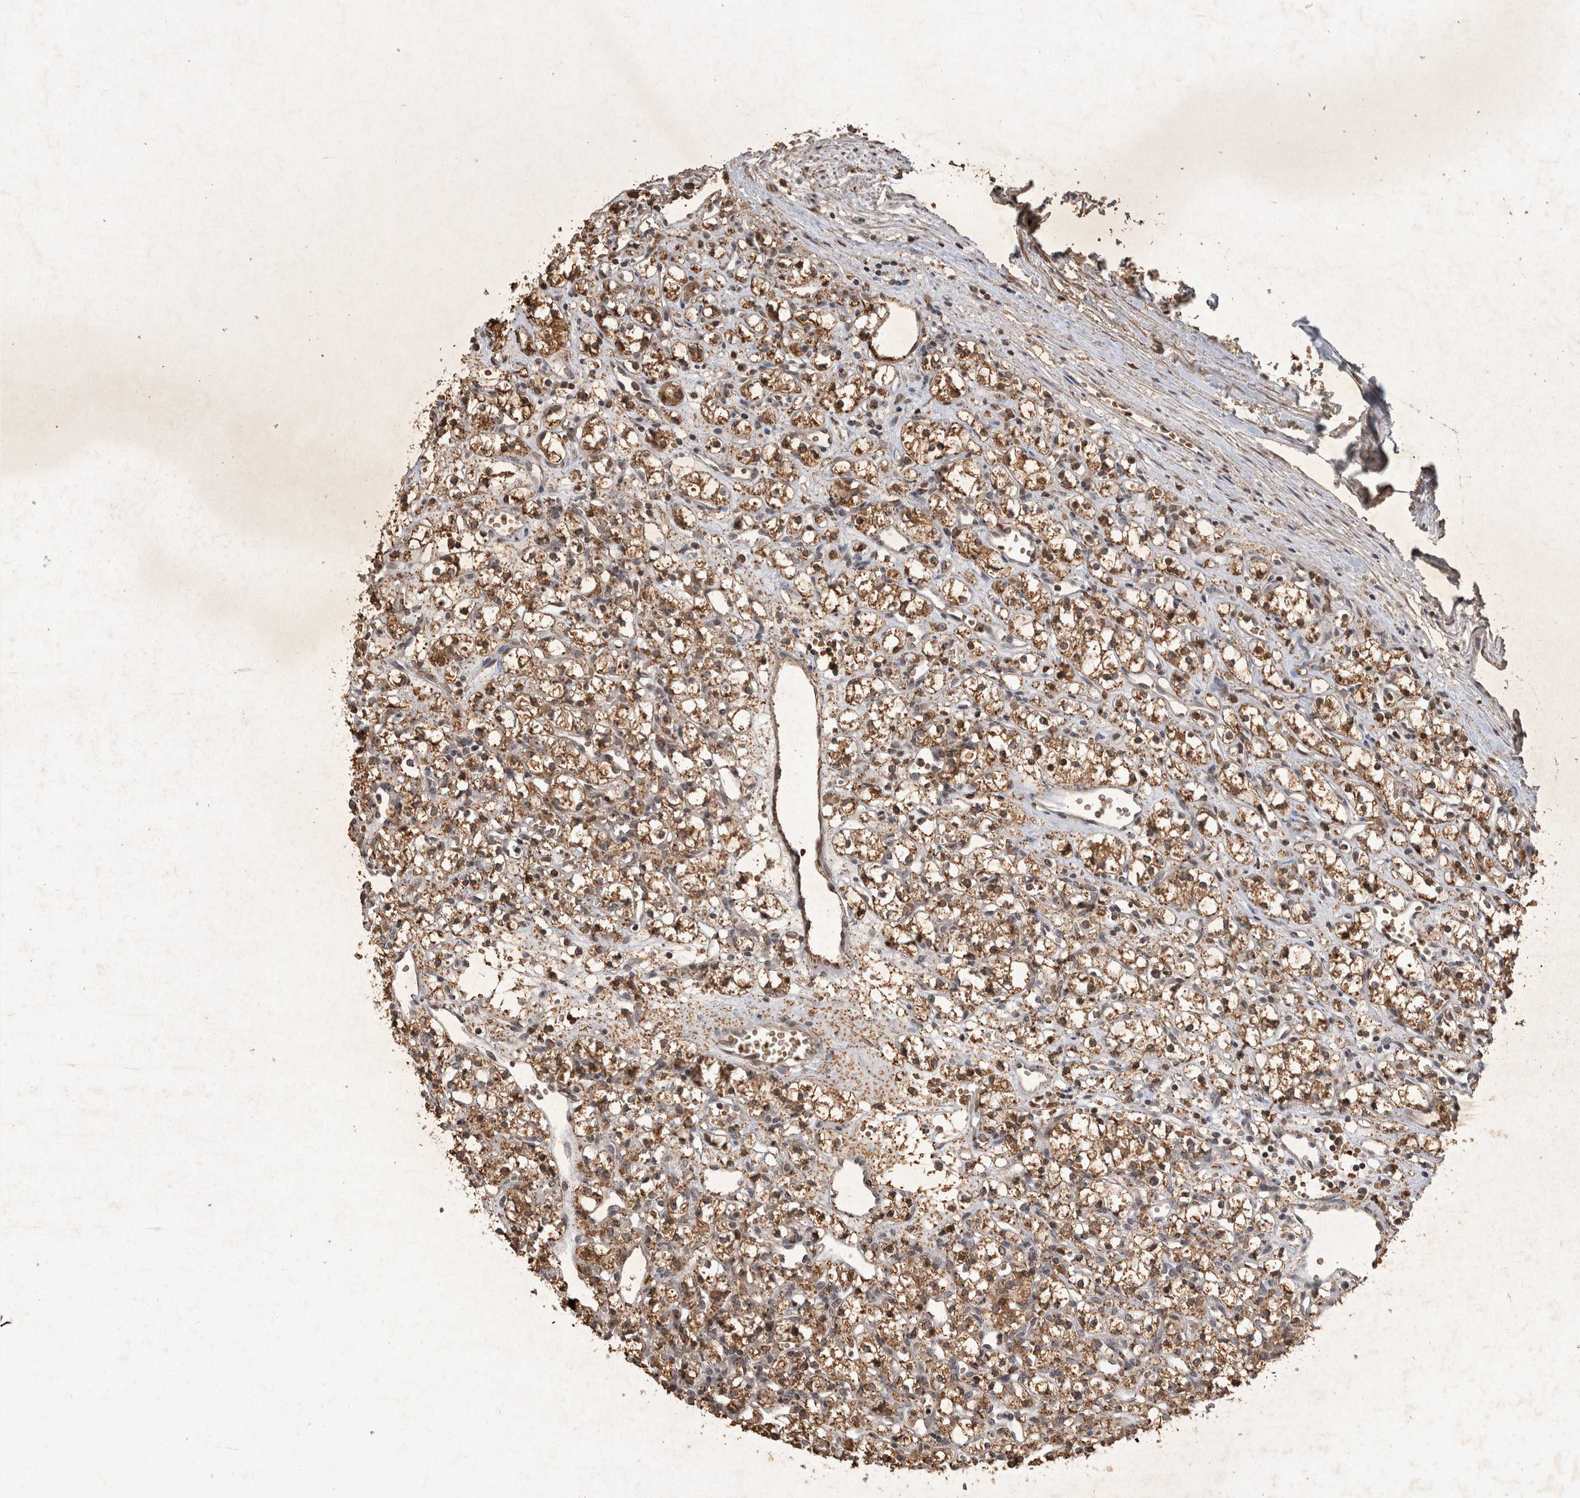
{"staining": {"intensity": "moderate", "quantity": ">75%", "location": "cytoplasmic/membranous"}, "tissue": "renal cancer", "cell_type": "Tumor cells", "image_type": "cancer", "snomed": [{"axis": "morphology", "description": "Adenocarcinoma, NOS"}, {"axis": "topography", "description": "Kidney"}], "caption": "Brown immunohistochemical staining in human renal adenocarcinoma shows moderate cytoplasmic/membranous positivity in about >75% of tumor cells.", "gene": "HRK", "patient": {"sex": "female", "age": 59}}